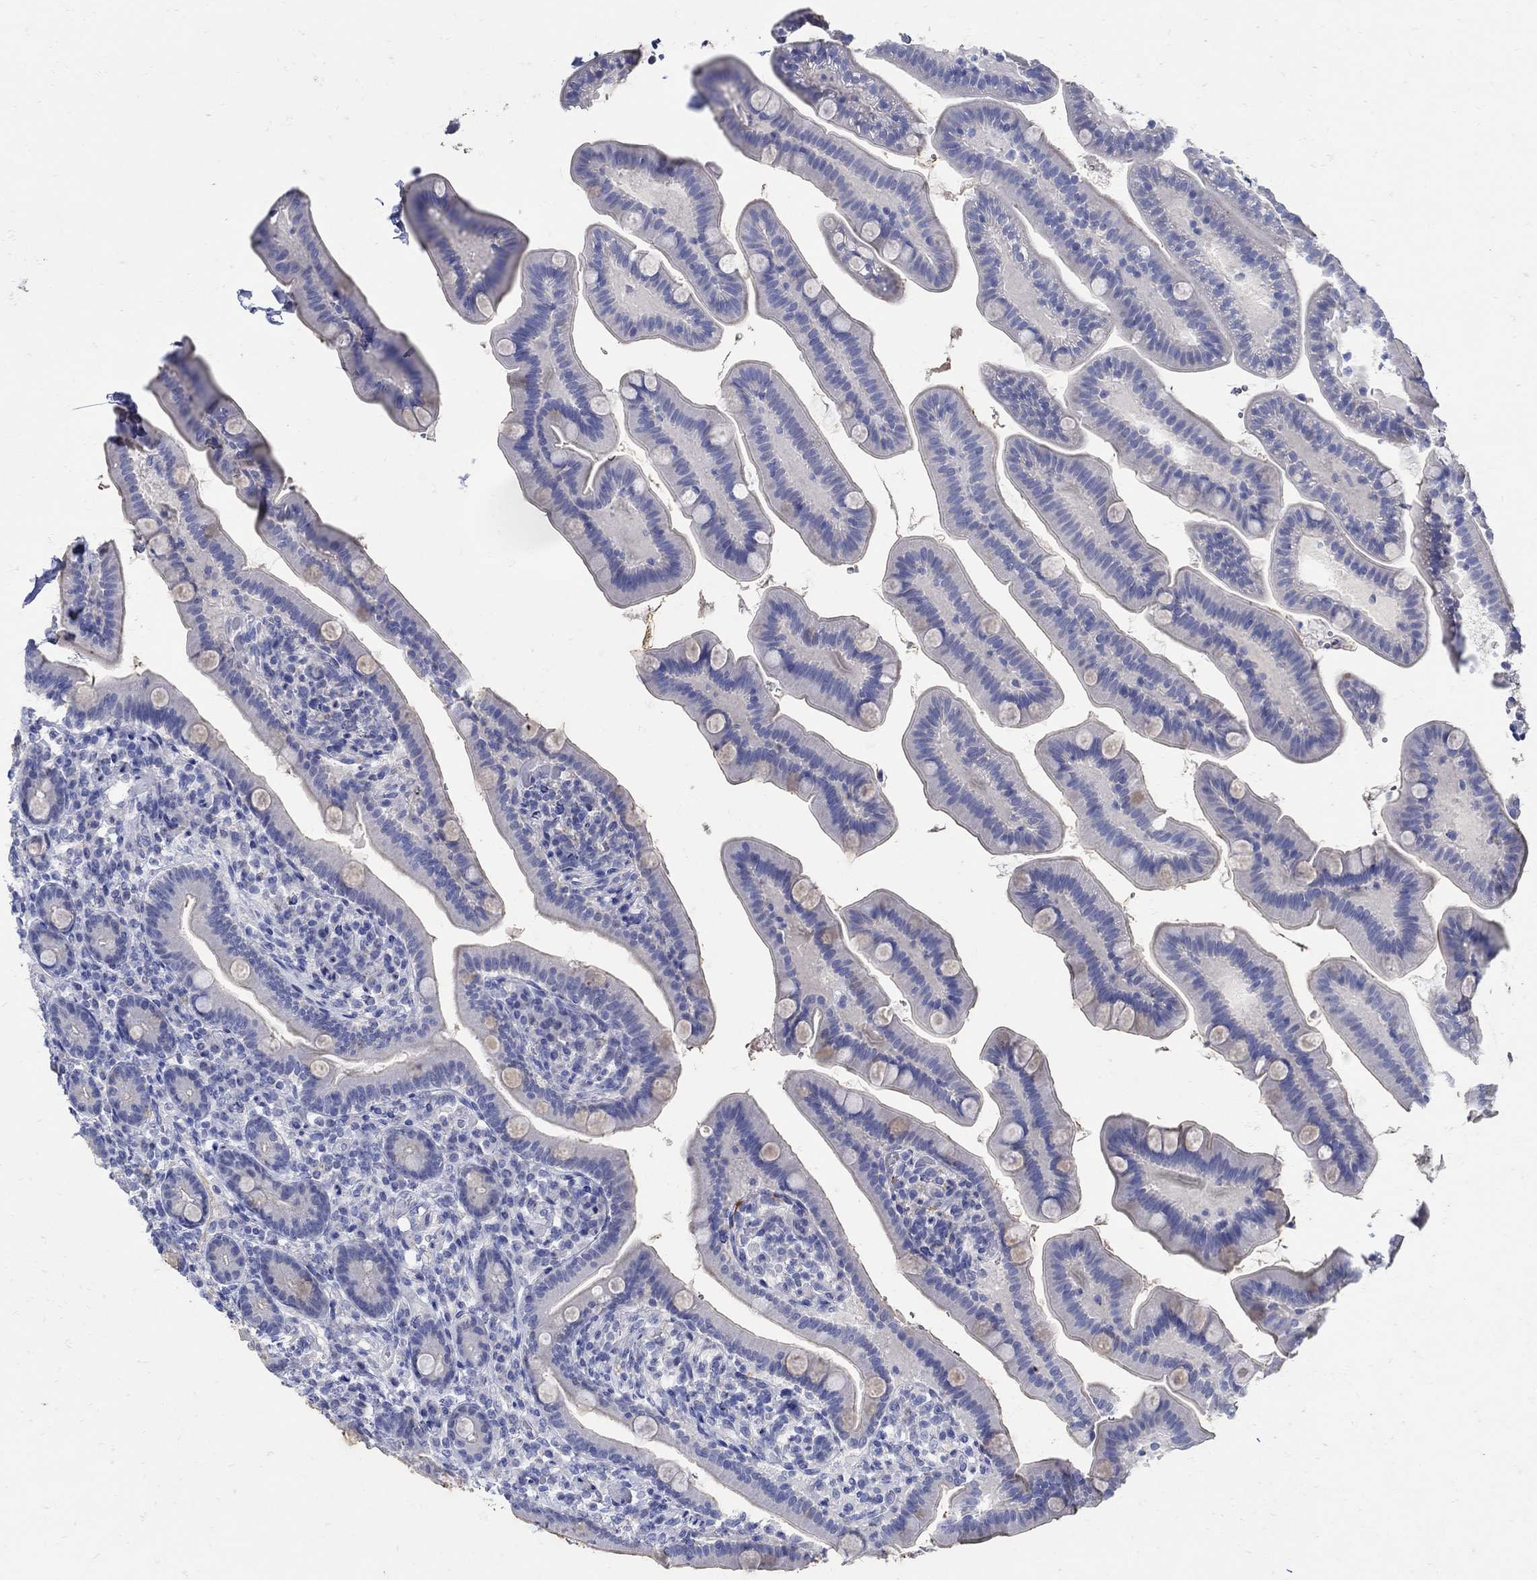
{"staining": {"intensity": "negative", "quantity": "none", "location": "none"}, "tissue": "small intestine", "cell_type": "Glandular cells", "image_type": "normal", "snomed": [{"axis": "morphology", "description": "Normal tissue, NOS"}, {"axis": "topography", "description": "Small intestine"}], "caption": "Glandular cells show no significant positivity in normal small intestine. Nuclei are stained in blue.", "gene": "NOS1", "patient": {"sex": "male", "age": 66}}